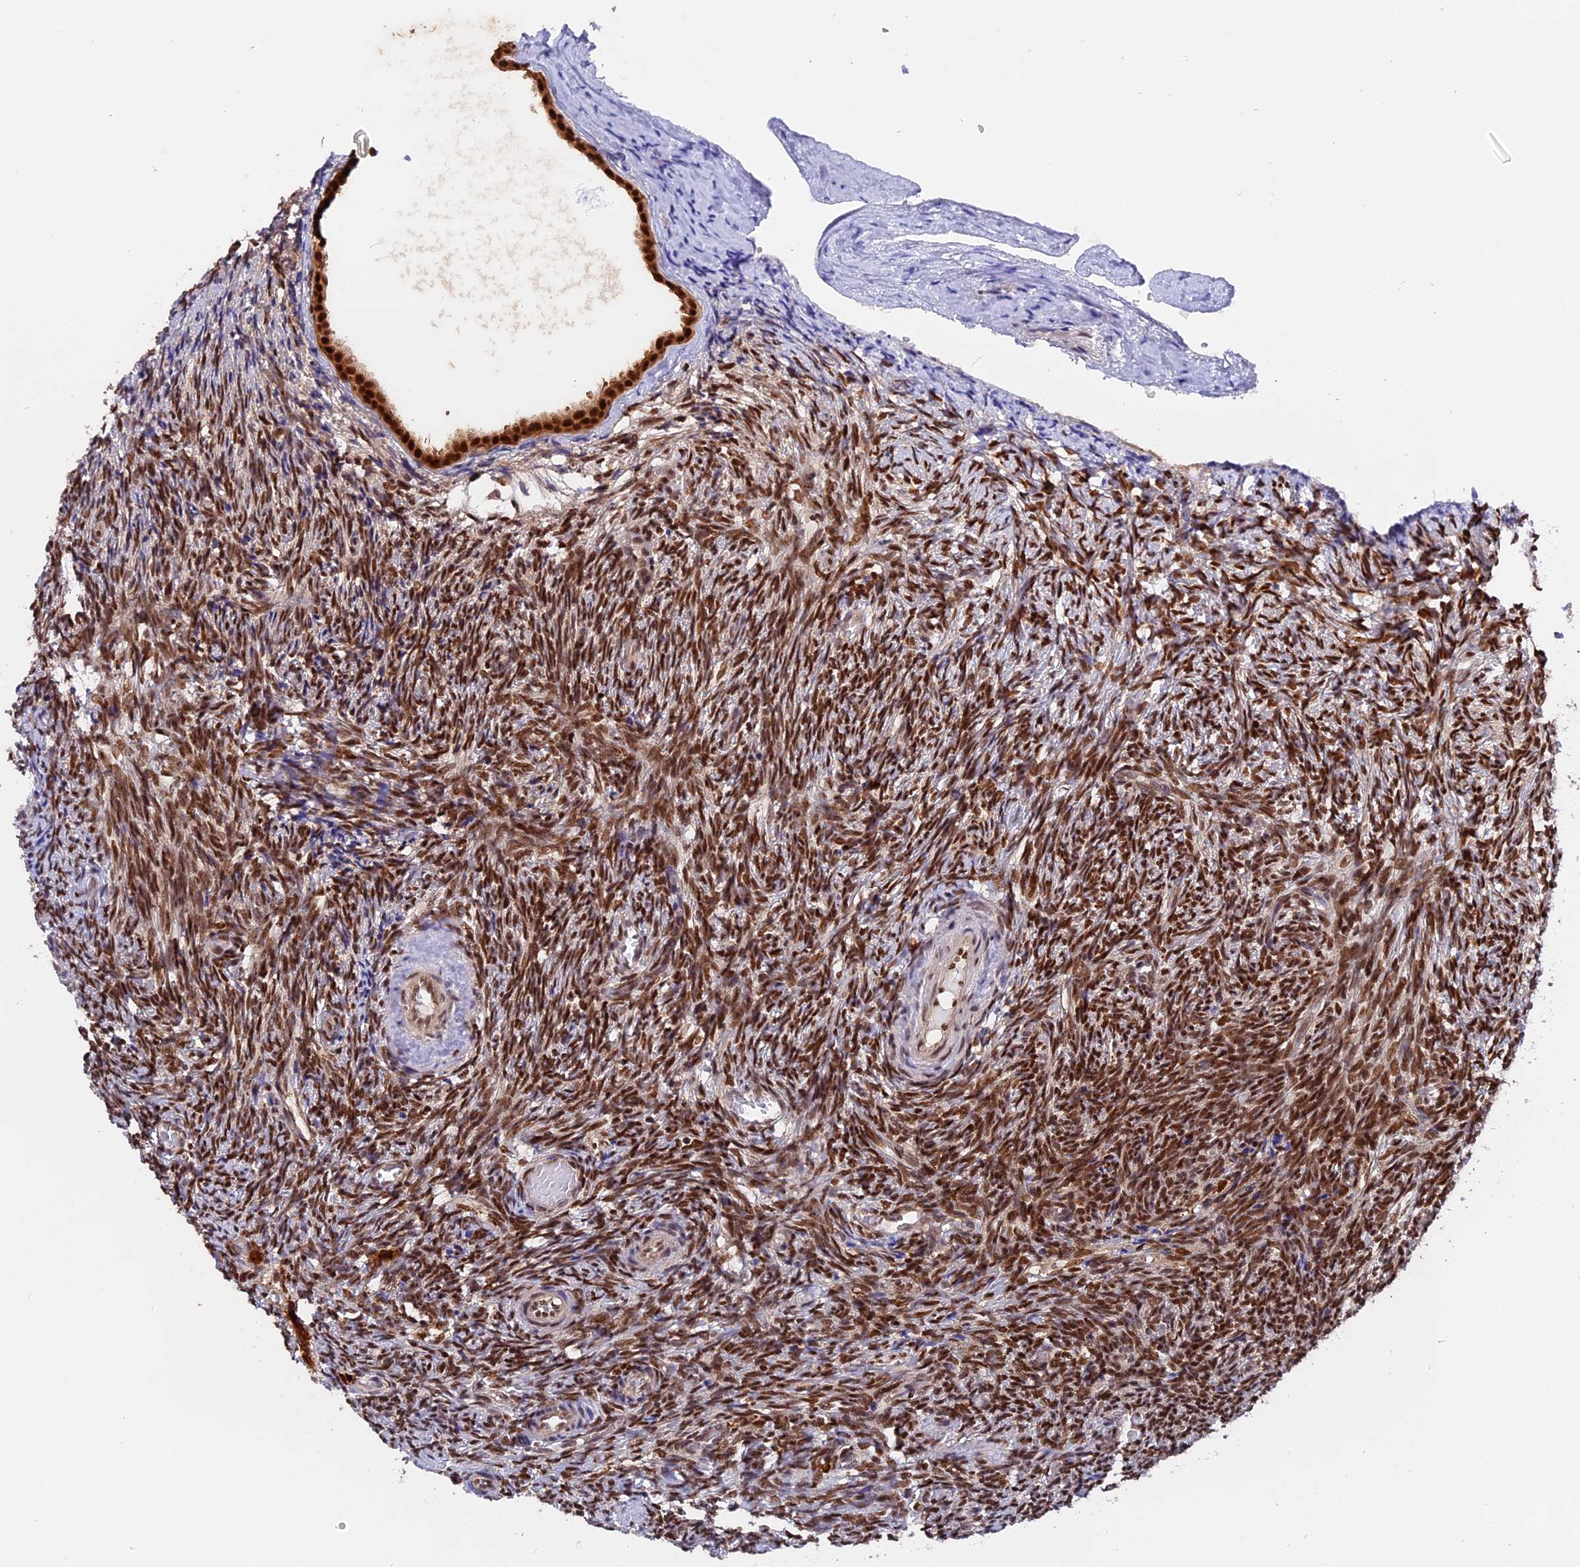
{"staining": {"intensity": "strong", "quantity": "25%-75%", "location": "nuclear"}, "tissue": "ovary", "cell_type": "Ovarian stroma cells", "image_type": "normal", "snomed": [{"axis": "morphology", "description": "Normal tissue, NOS"}, {"axis": "topography", "description": "Ovary"}], "caption": "A histopathology image of ovary stained for a protein reveals strong nuclear brown staining in ovarian stroma cells.", "gene": "RAMACL", "patient": {"sex": "female", "age": 41}}